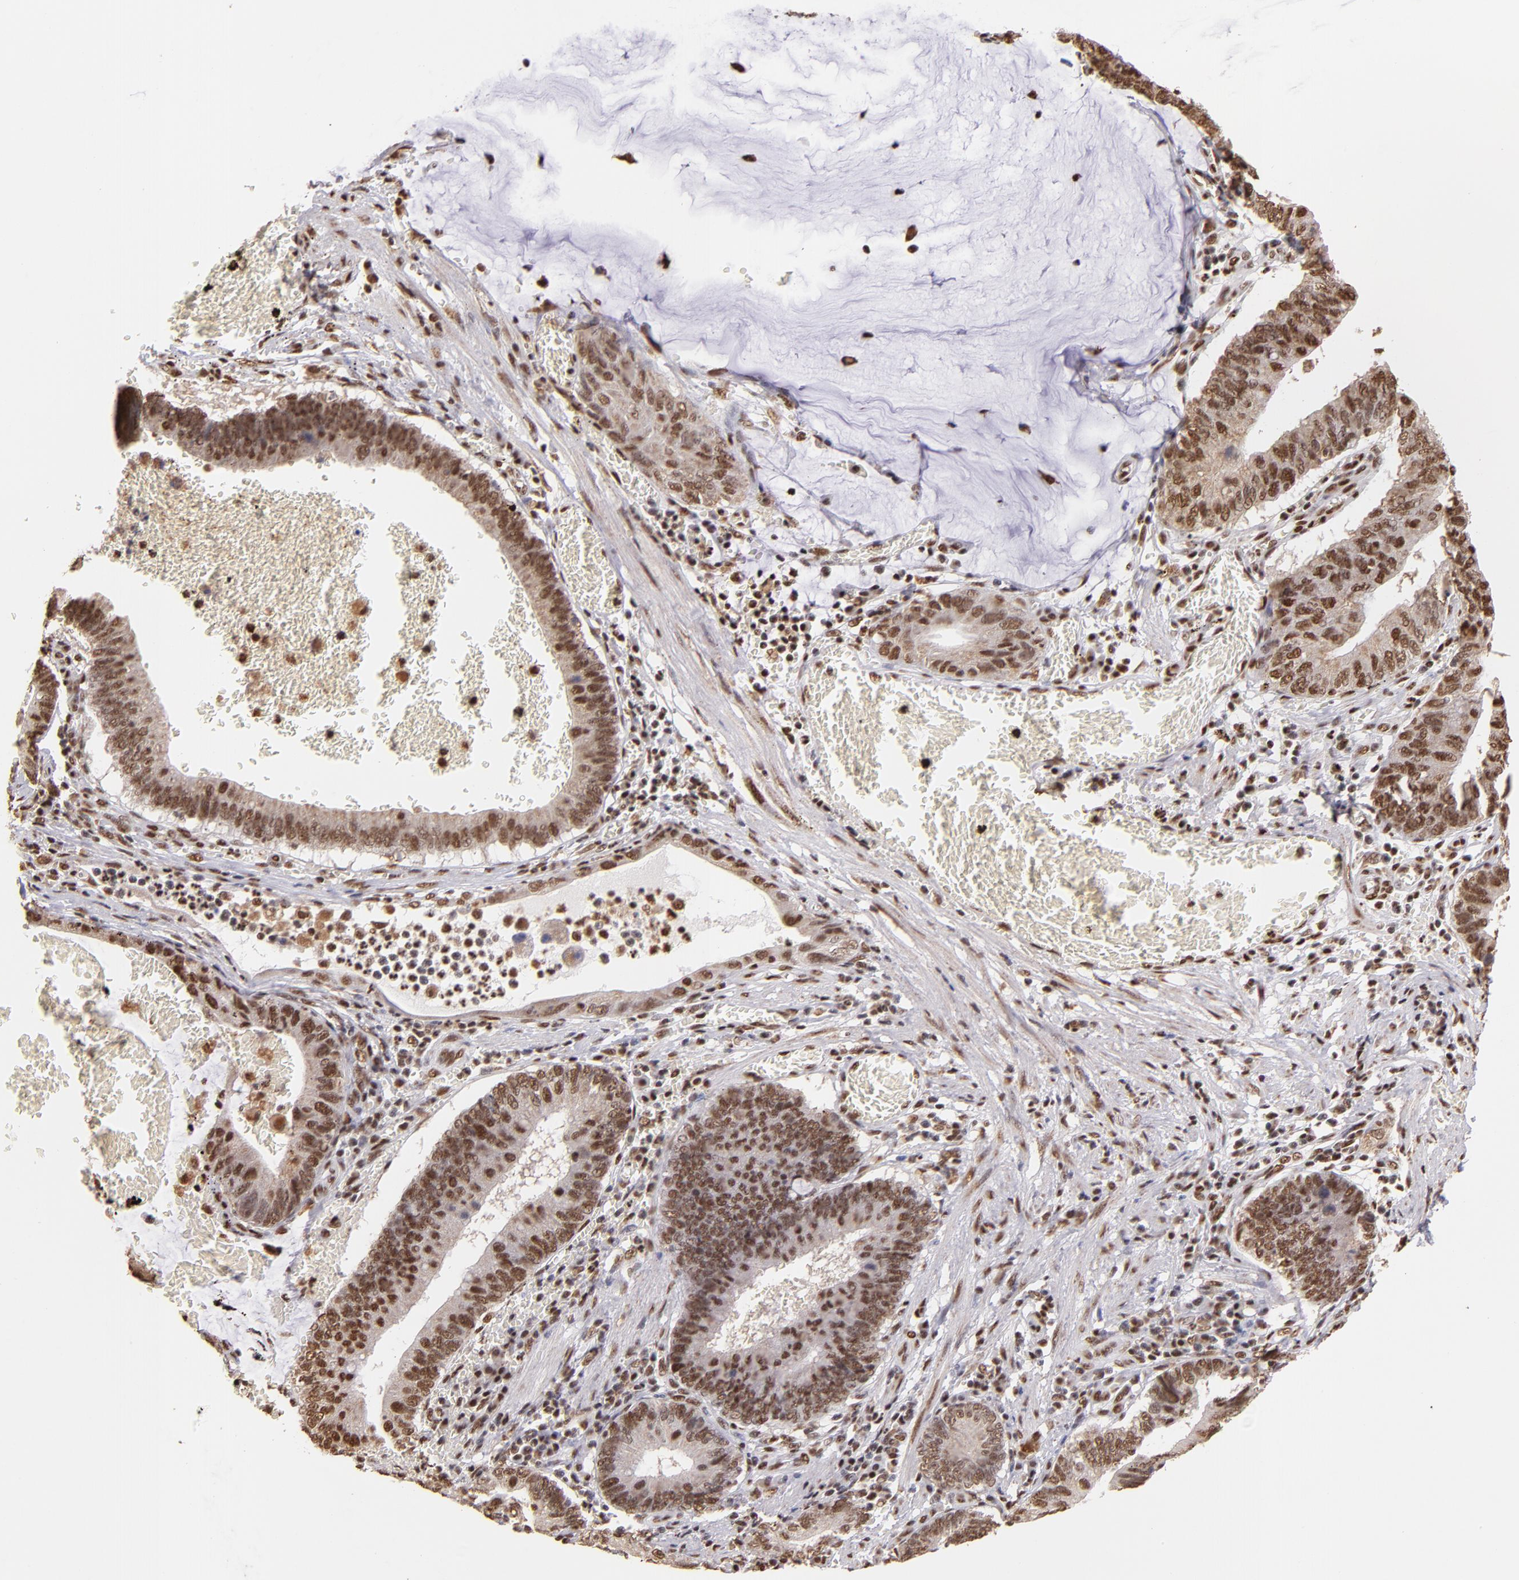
{"staining": {"intensity": "moderate", "quantity": ">75%", "location": "cytoplasmic/membranous,nuclear"}, "tissue": "stomach cancer", "cell_type": "Tumor cells", "image_type": "cancer", "snomed": [{"axis": "morphology", "description": "Adenocarcinoma, NOS"}, {"axis": "topography", "description": "Stomach"}, {"axis": "topography", "description": "Gastric cardia"}], "caption": "Stomach adenocarcinoma stained for a protein (brown) displays moderate cytoplasmic/membranous and nuclear positive expression in approximately >75% of tumor cells.", "gene": "SP1", "patient": {"sex": "male", "age": 59}}